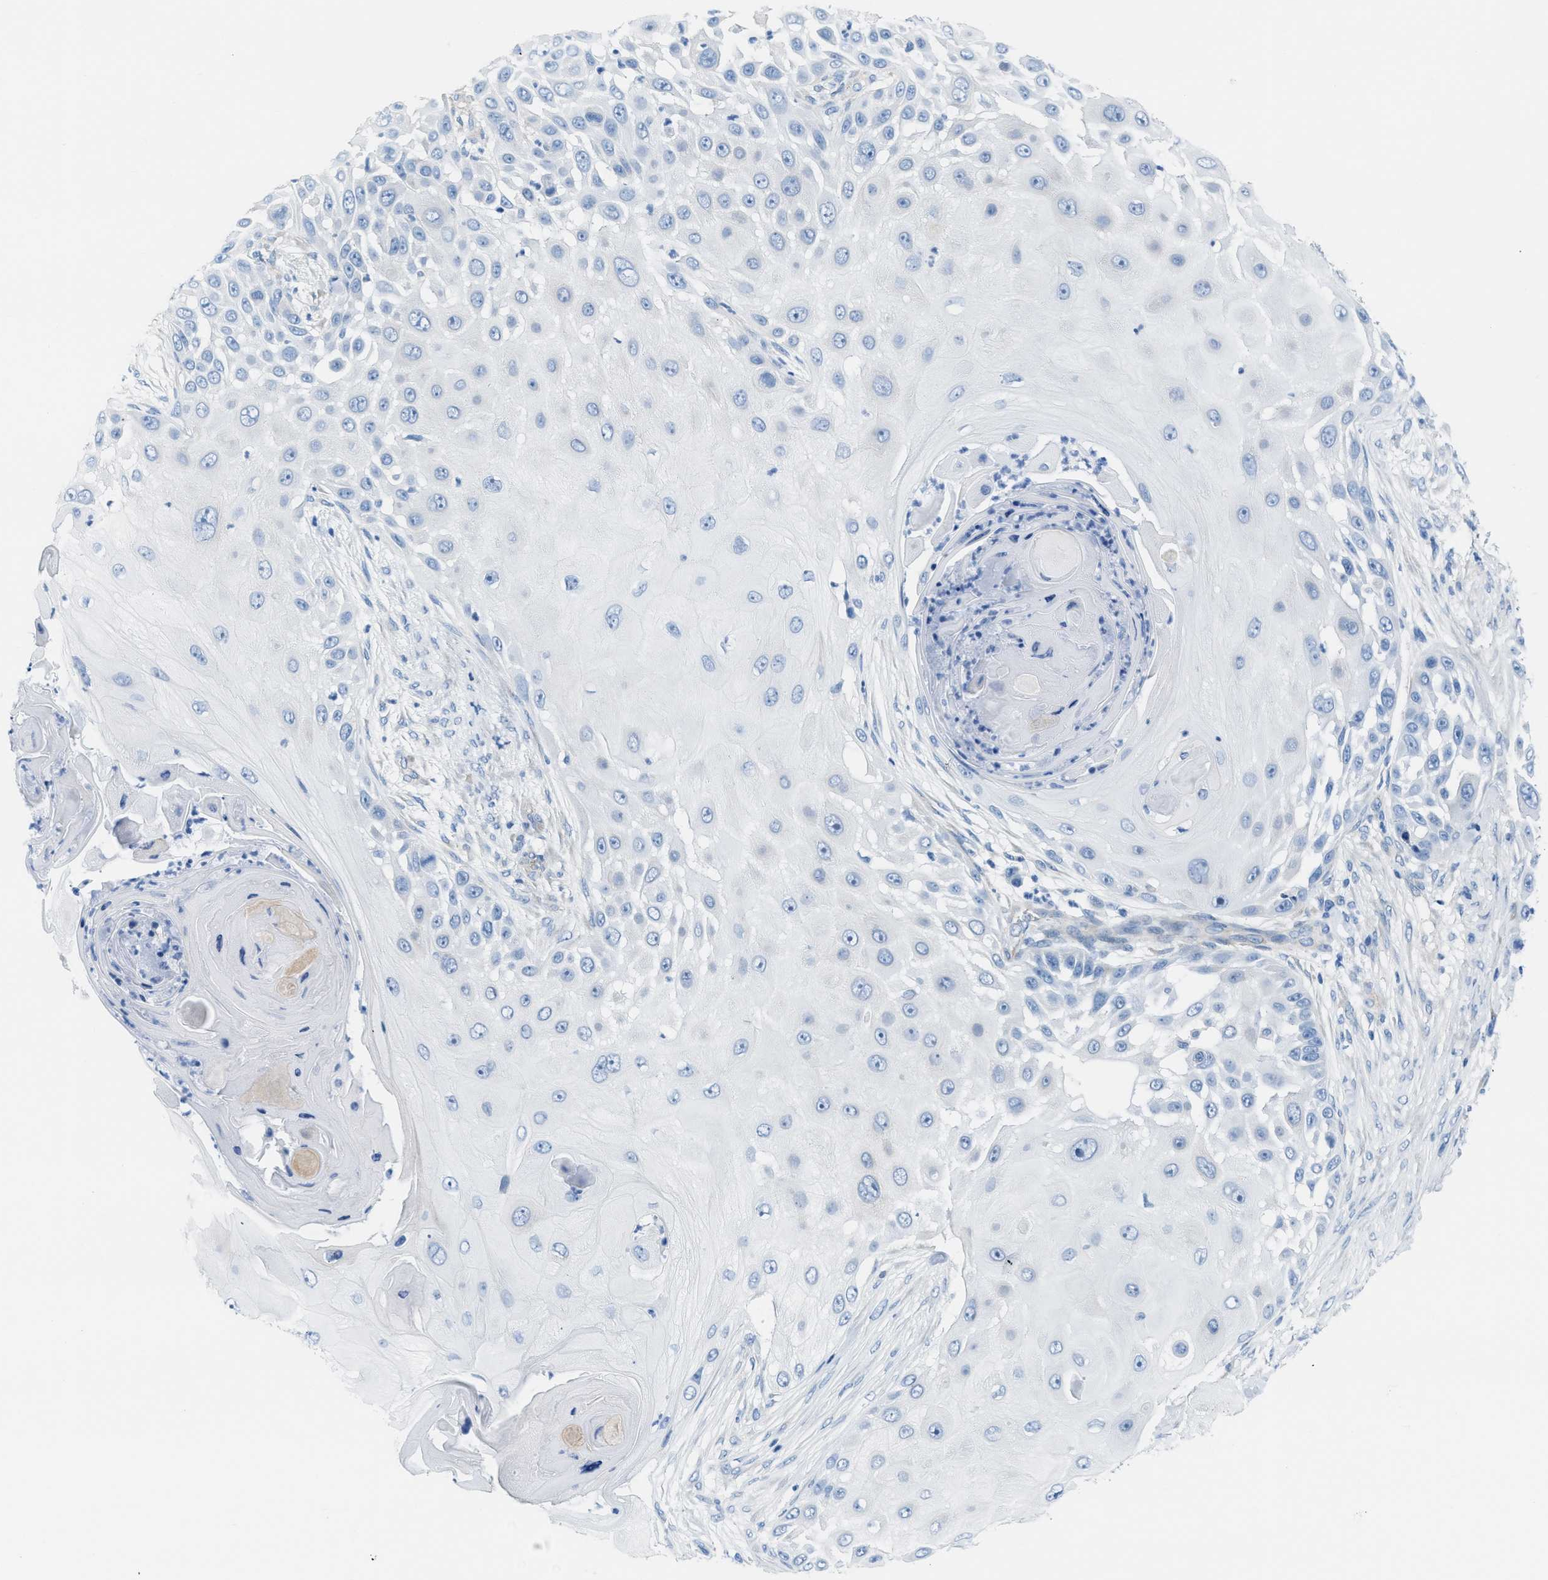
{"staining": {"intensity": "negative", "quantity": "none", "location": "none"}, "tissue": "skin cancer", "cell_type": "Tumor cells", "image_type": "cancer", "snomed": [{"axis": "morphology", "description": "Squamous cell carcinoma, NOS"}, {"axis": "topography", "description": "Skin"}], "caption": "This is an immunohistochemistry (IHC) image of skin cancer (squamous cell carcinoma). There is no expression in tumor cells.", "gene": "ASGR1", "patient": {"sex": "female", "age": 44}}